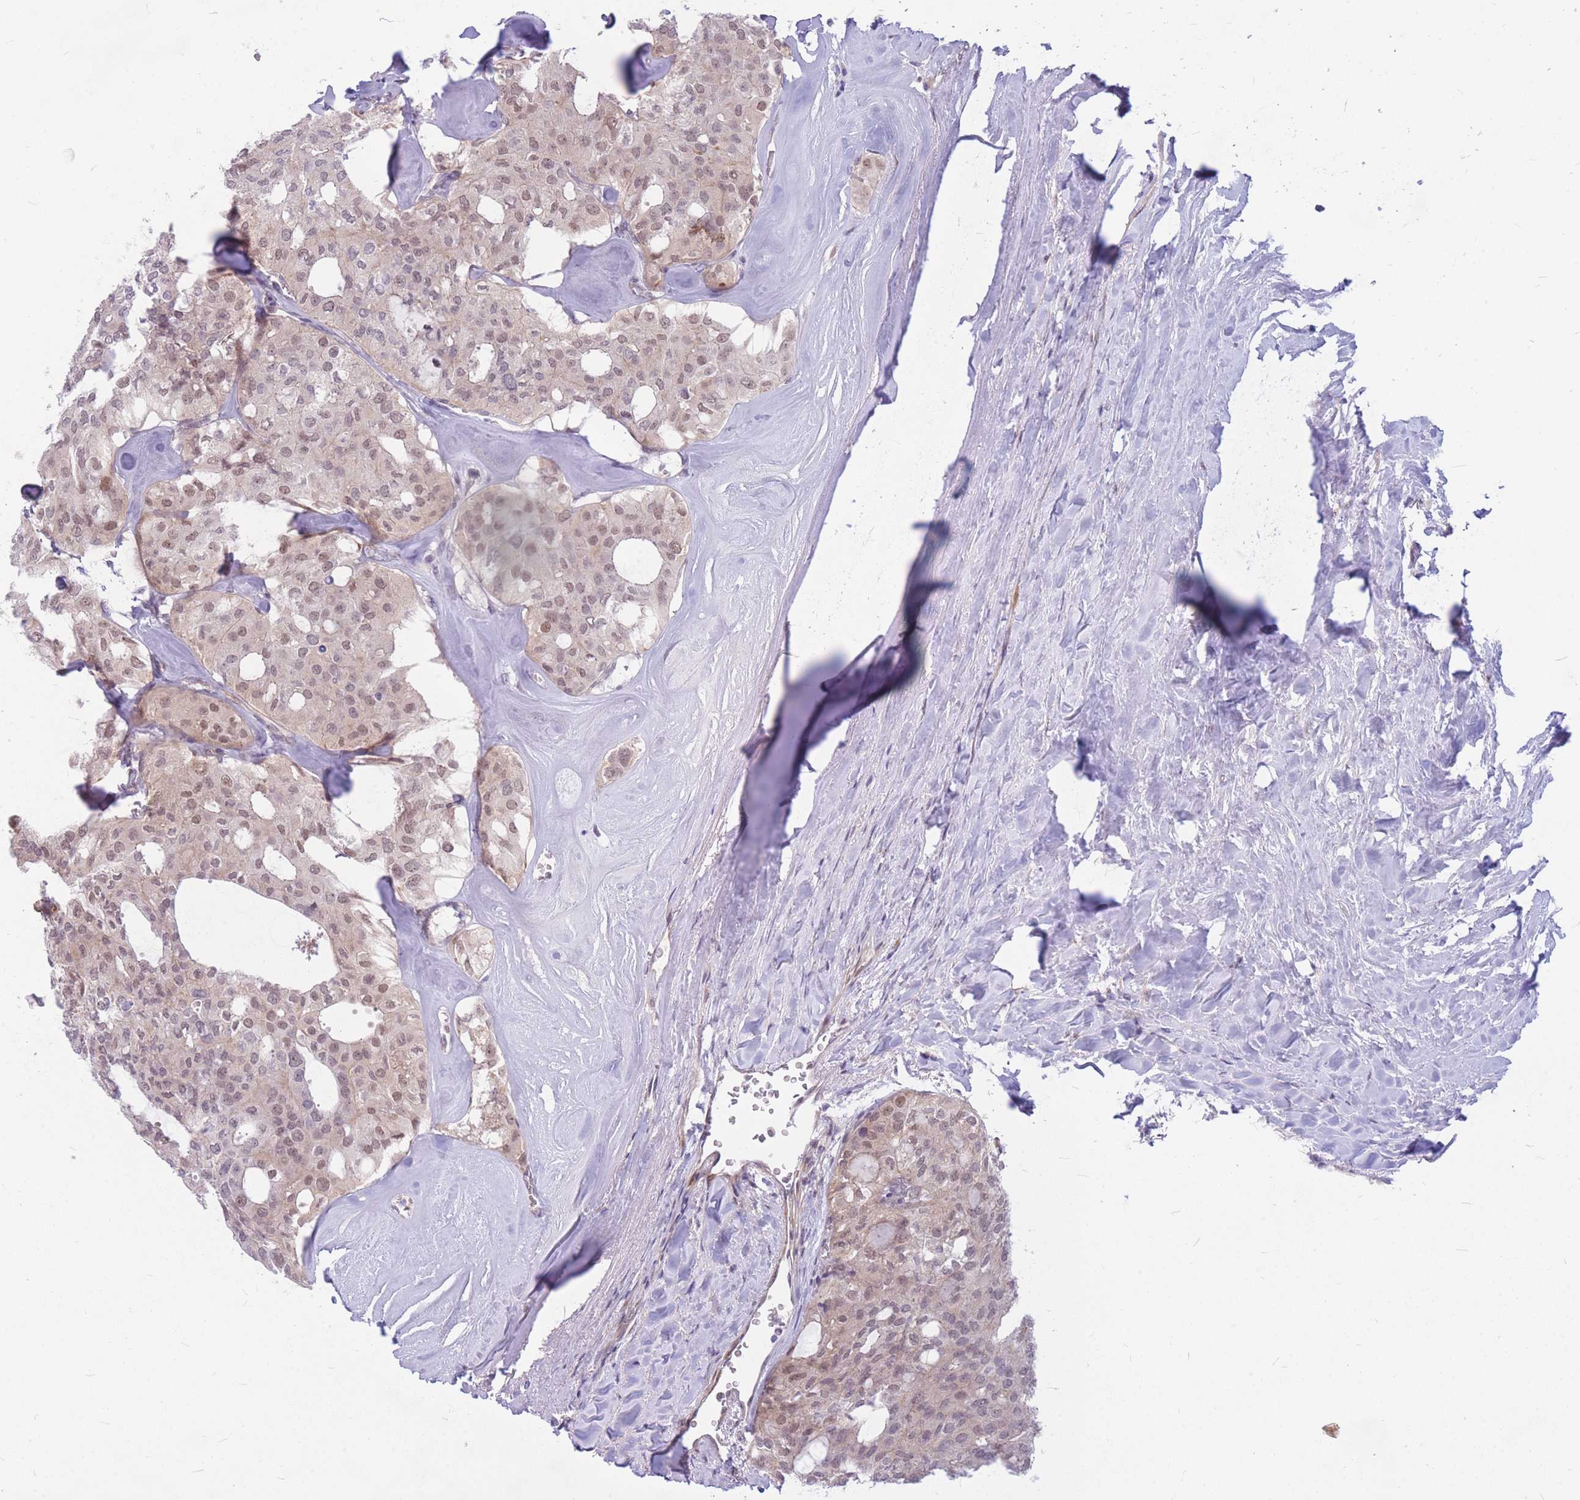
{"staining": {"intensity": "weak", "quantity": "25%-75%", "location": "nuclear"}, "tissue": "thyroid cancer", "cell_type": "Tumor cells", "image_type": "cancer", "snomed": [{"axis": "morphology", "description": "Follicular adenoma carcinoma, NOS"}, {"axis": "topography", "description": "Thyroid gland"}], "caption": "Immunohistochemical staining of human follicular adenoma carcinoma (thyroid) shows weak nuclear protein expression in approximately 25%-75% of tumor cells.", "gene": "ERCC2", "patient": {"sex": "male", "age": 75}}